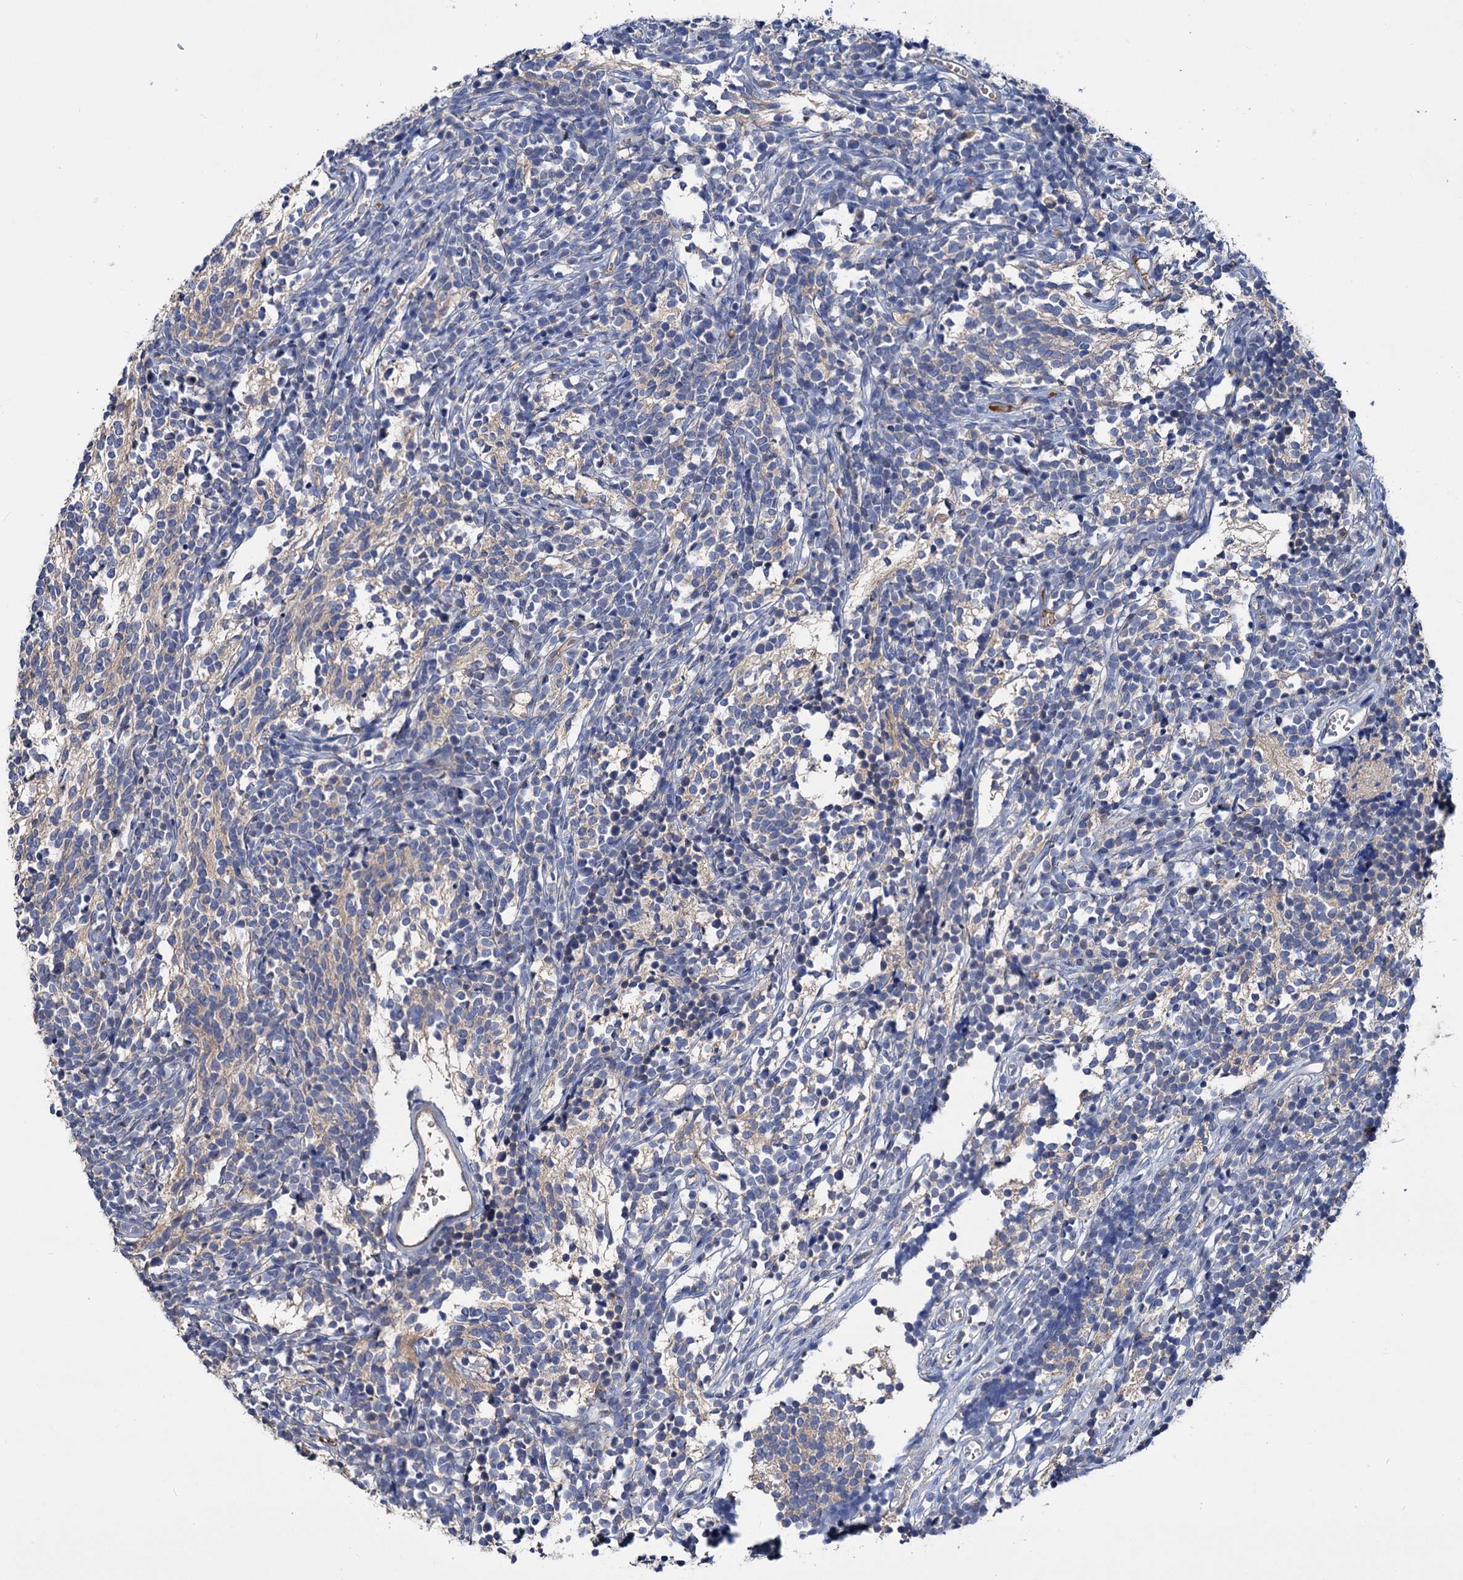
{"staining": {"intensity": "negative", "quantity": "none", "location": "none"}, "tissue": "glioma", "cell_type": "Tumor cells", "image_type": "cancer", "snomed": [{"axis": "morphology", "description": "Glioma, malignant, Low grade"}, {"axis": "topography", "description": "Brain"}], "caption": "An immunohistochemistry micrograph of malignant glioma (low-grade) is shown. There is no staining in tumor cells of malignant glioma (low-grade).", "gene": "ACY3", "patient": {"sex": "female", "age": 1}}